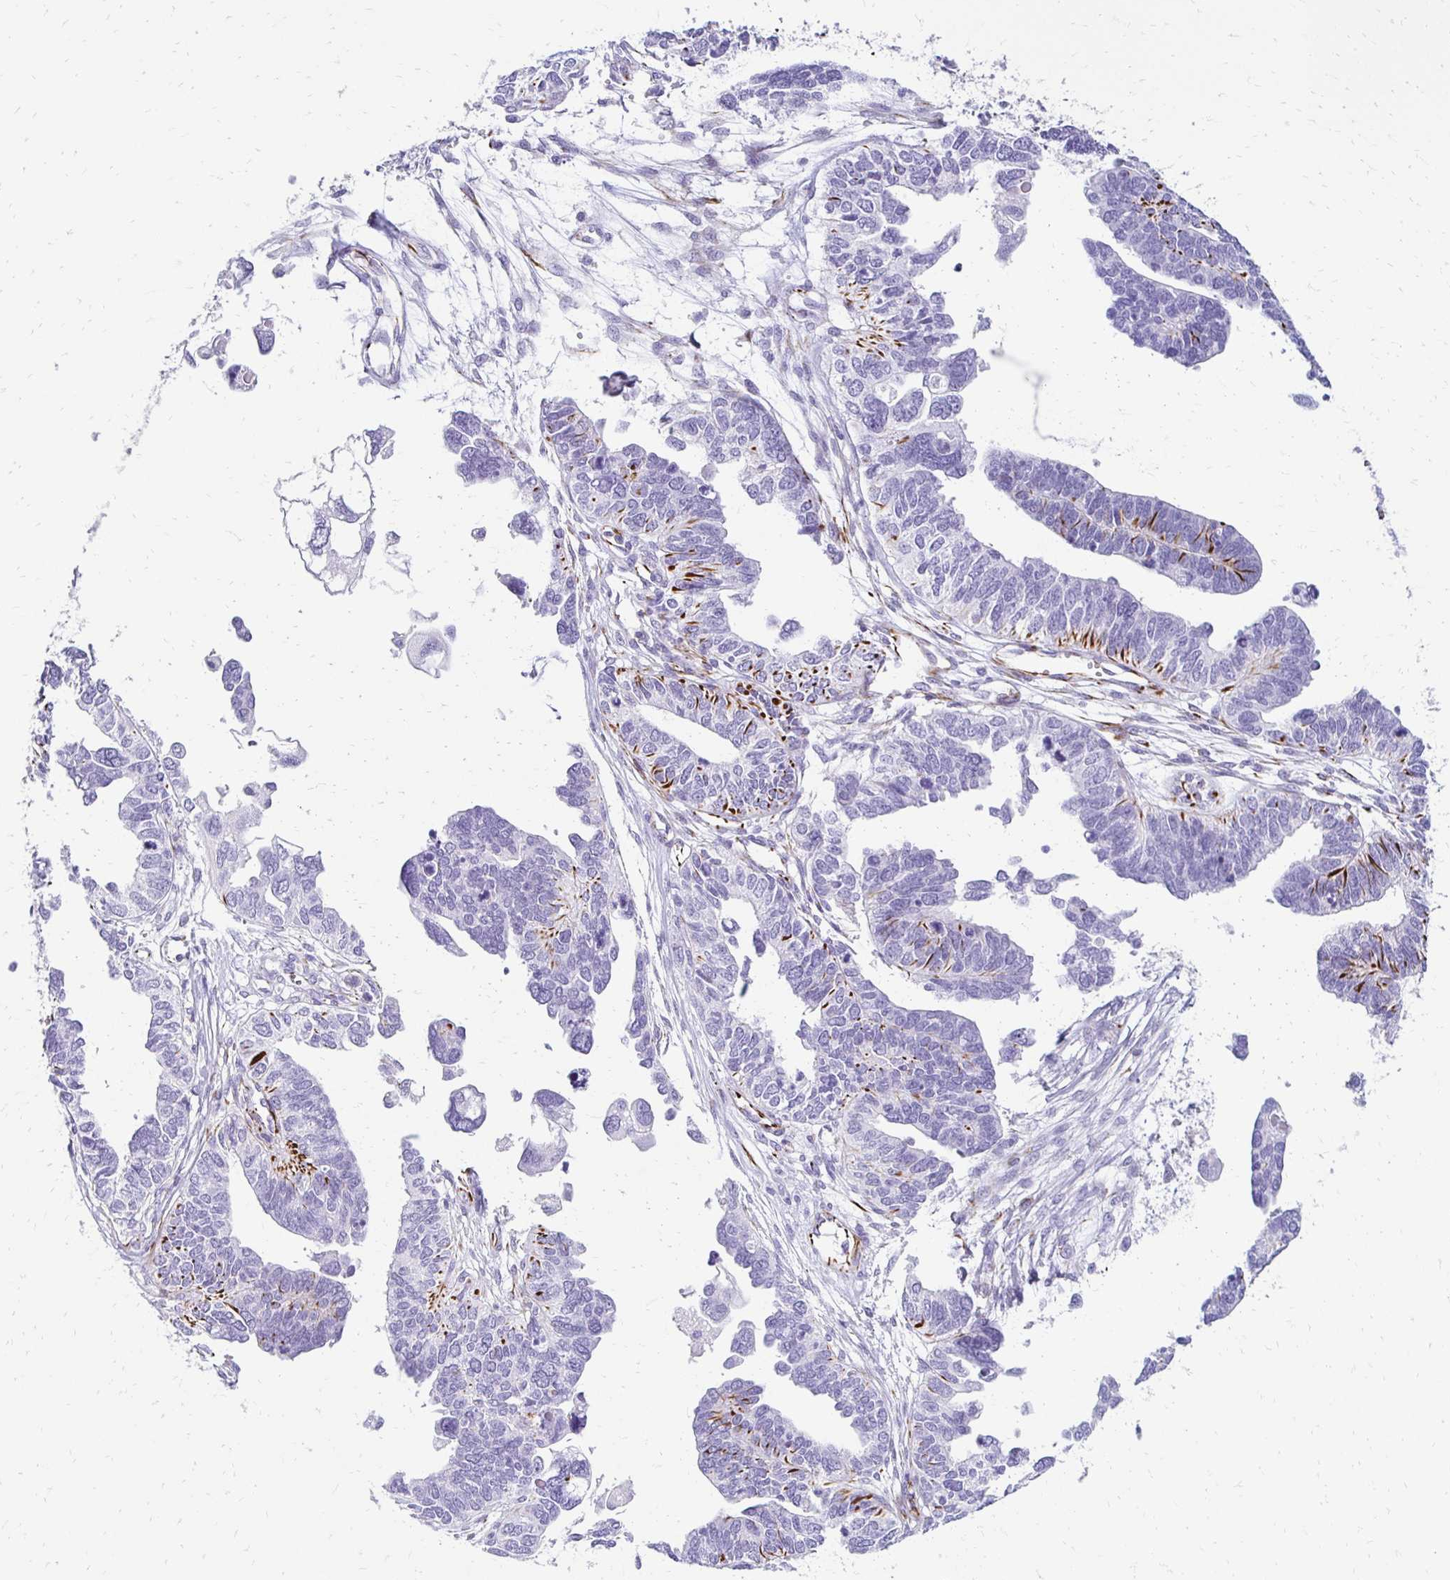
{"staining": {"intensity": "moderate", "quantity": "<25%", "location": "cytoplasmic/membranous"}, "tissue": "ovarian cancer", "cell_type": "Tumor cells", "image_type": "cancer", "snomed": [{"axis": "morphology", "description": "Cystadenocarcinoma, serous, NOS"}, {"axis": "topography", "description": "Ovary"}], "caption": "Protein expression analysis of ovarian serous cystadenocarcinoma displays moderate cytoplasmic/membranous positivity in approximately <25% of tumor cells. The staining was performed using DAB (3,3'-diaminobenzidine), with brown indicating positive protein expression. Nuclei are stained blue with hematoxylin.", "gene": "TMEM54", "patient": {"sex": "female", "age": 51}}